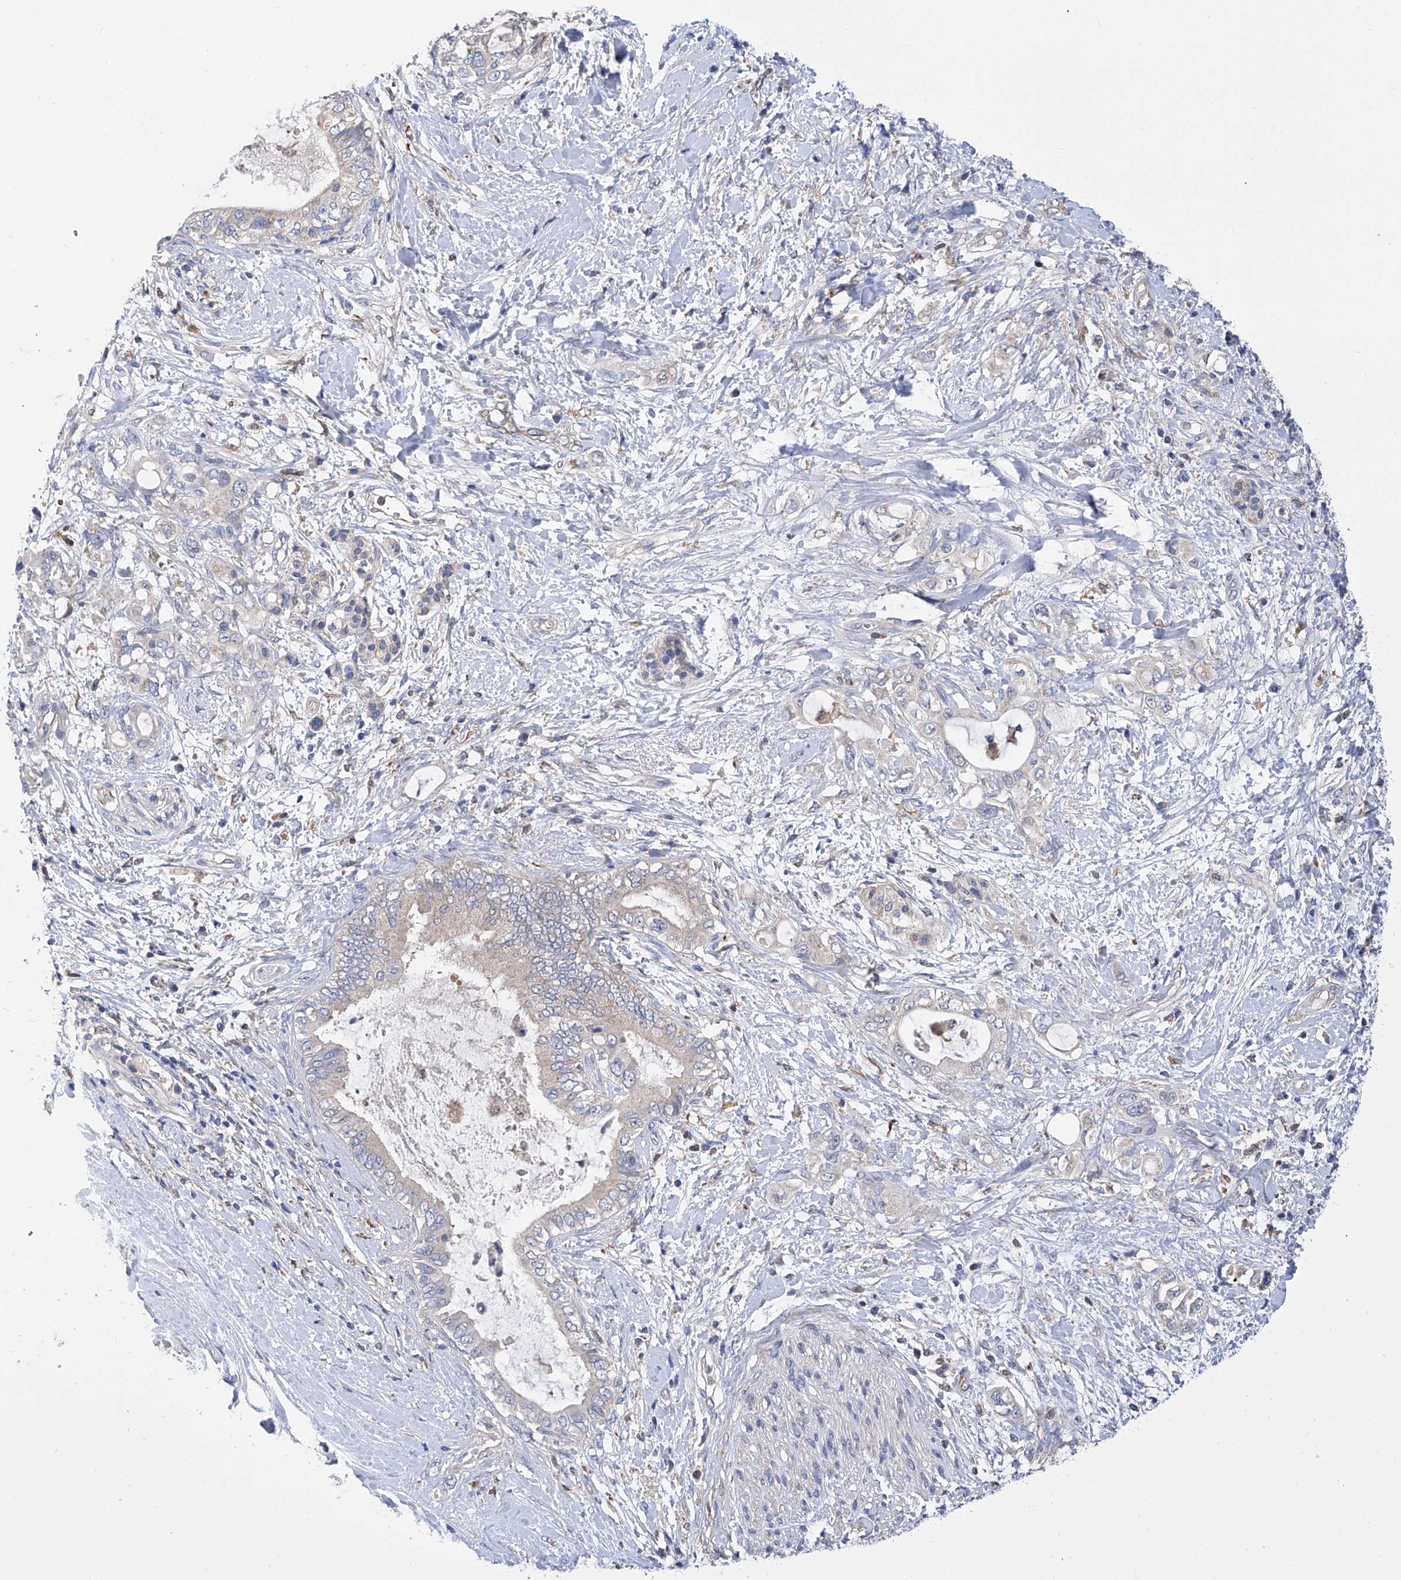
{"staining": {"intensity": "negative", "quantity": "none", "location": "none"}, "tissue": "pancreatic cancer", "cell_type": "Tumor cells", "image_type": "cancer", "snomed": [{"axis": "morphology", "description": "Adenocarcinoma, NOS"}, {"axis": "topography", "description": "Pancreas"}], "caption": "High power microscopy image of an immunohistochemistry micrograph of pancreatic cancer, revealing no significant staining in tumor cells.", "gene": "SPATA20", "patient": {"sex": "female", "age": 56}}